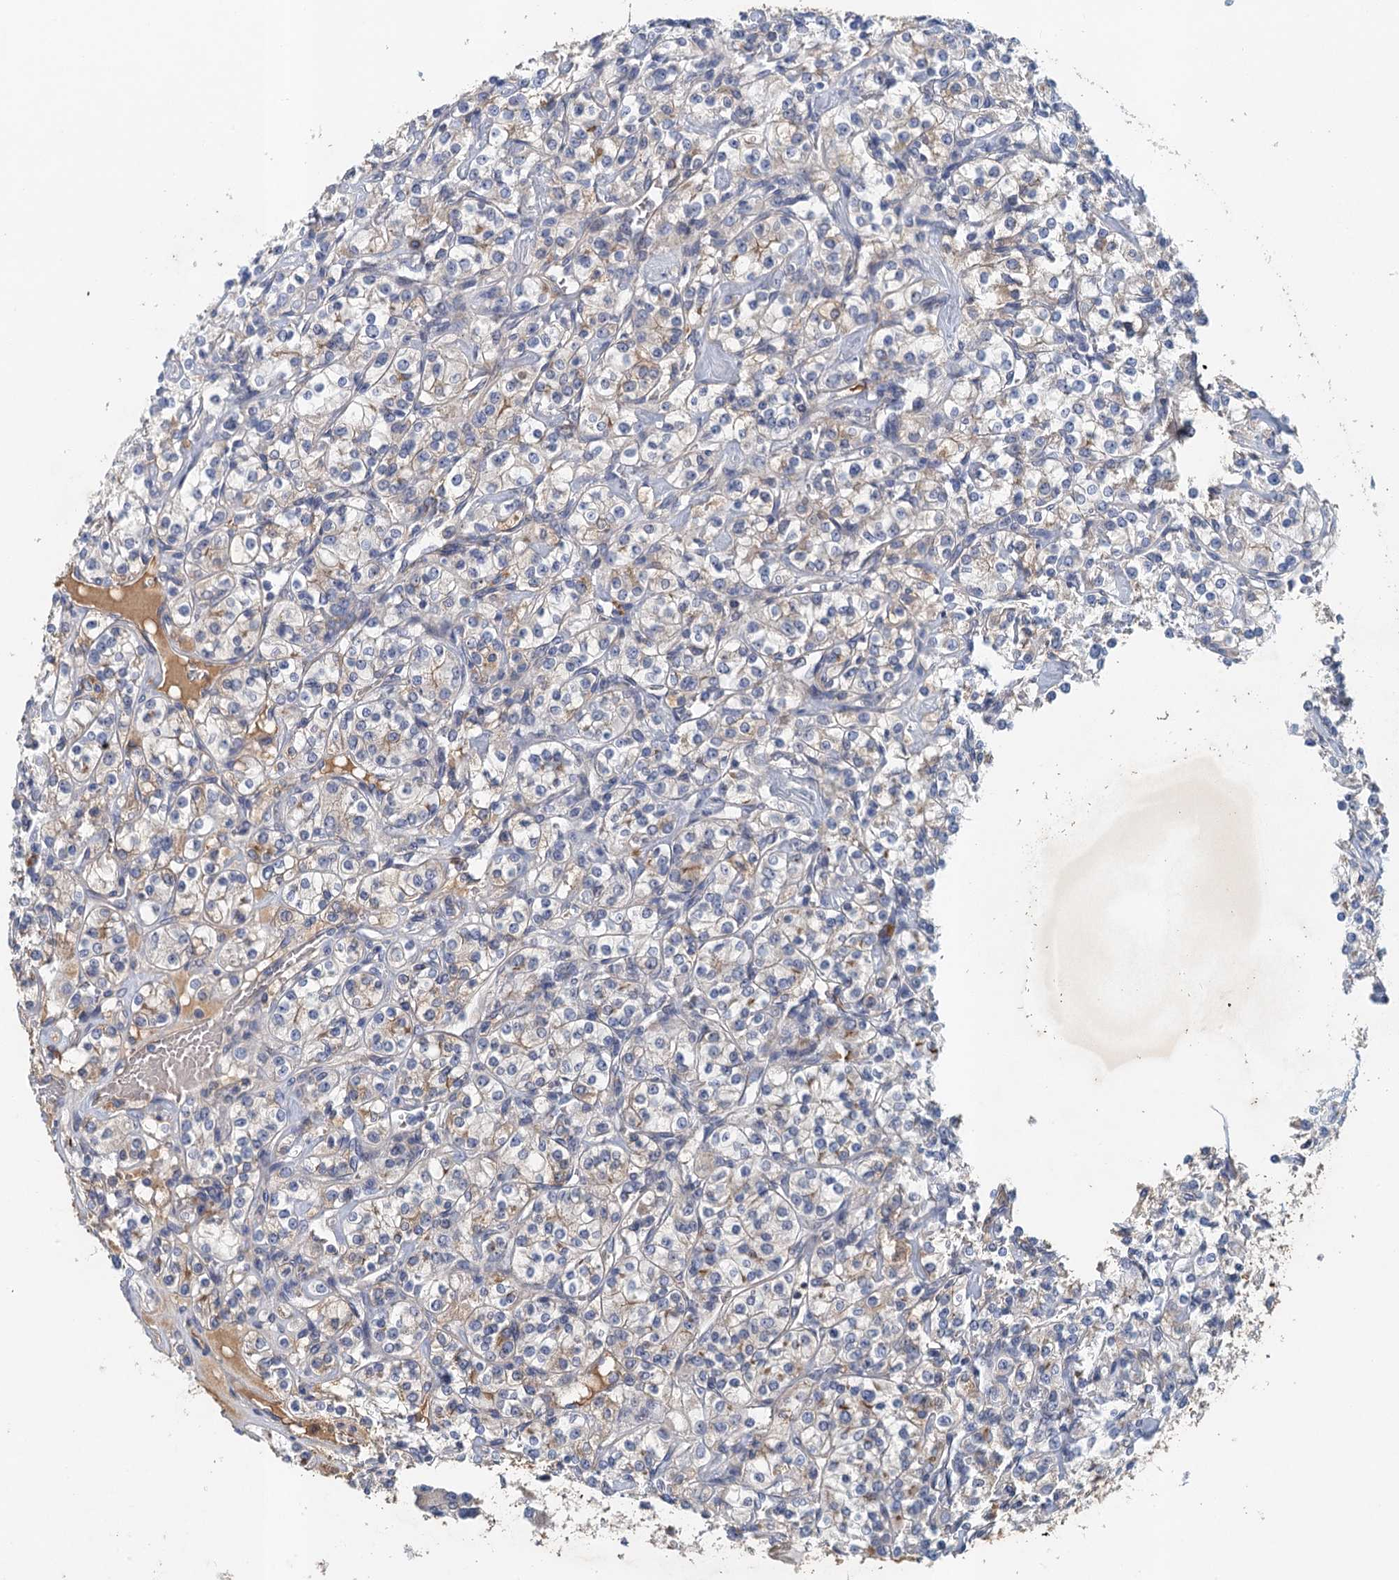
{"staining": {"intensity": "negative", "quantity": "none", "location": "none"}, "tissue": "renal cancer", "cell_type": "Tumor cells", "image_type": "cancer", "snomed": [{"axis": "morphology", "description": "Adenocarcinoma, NOS"}, {"axis": "topography", "description": "Kidney"}], "caption": "This histopathology image is of adenocarcinoma (renal) stained with immunohistochemistry to label a protein in brown with the nuclei are counter-stained blue. There is no expression in tumor cells.", "gene": "TPCN1", "patient": {"sex": "male", "age": 77}}